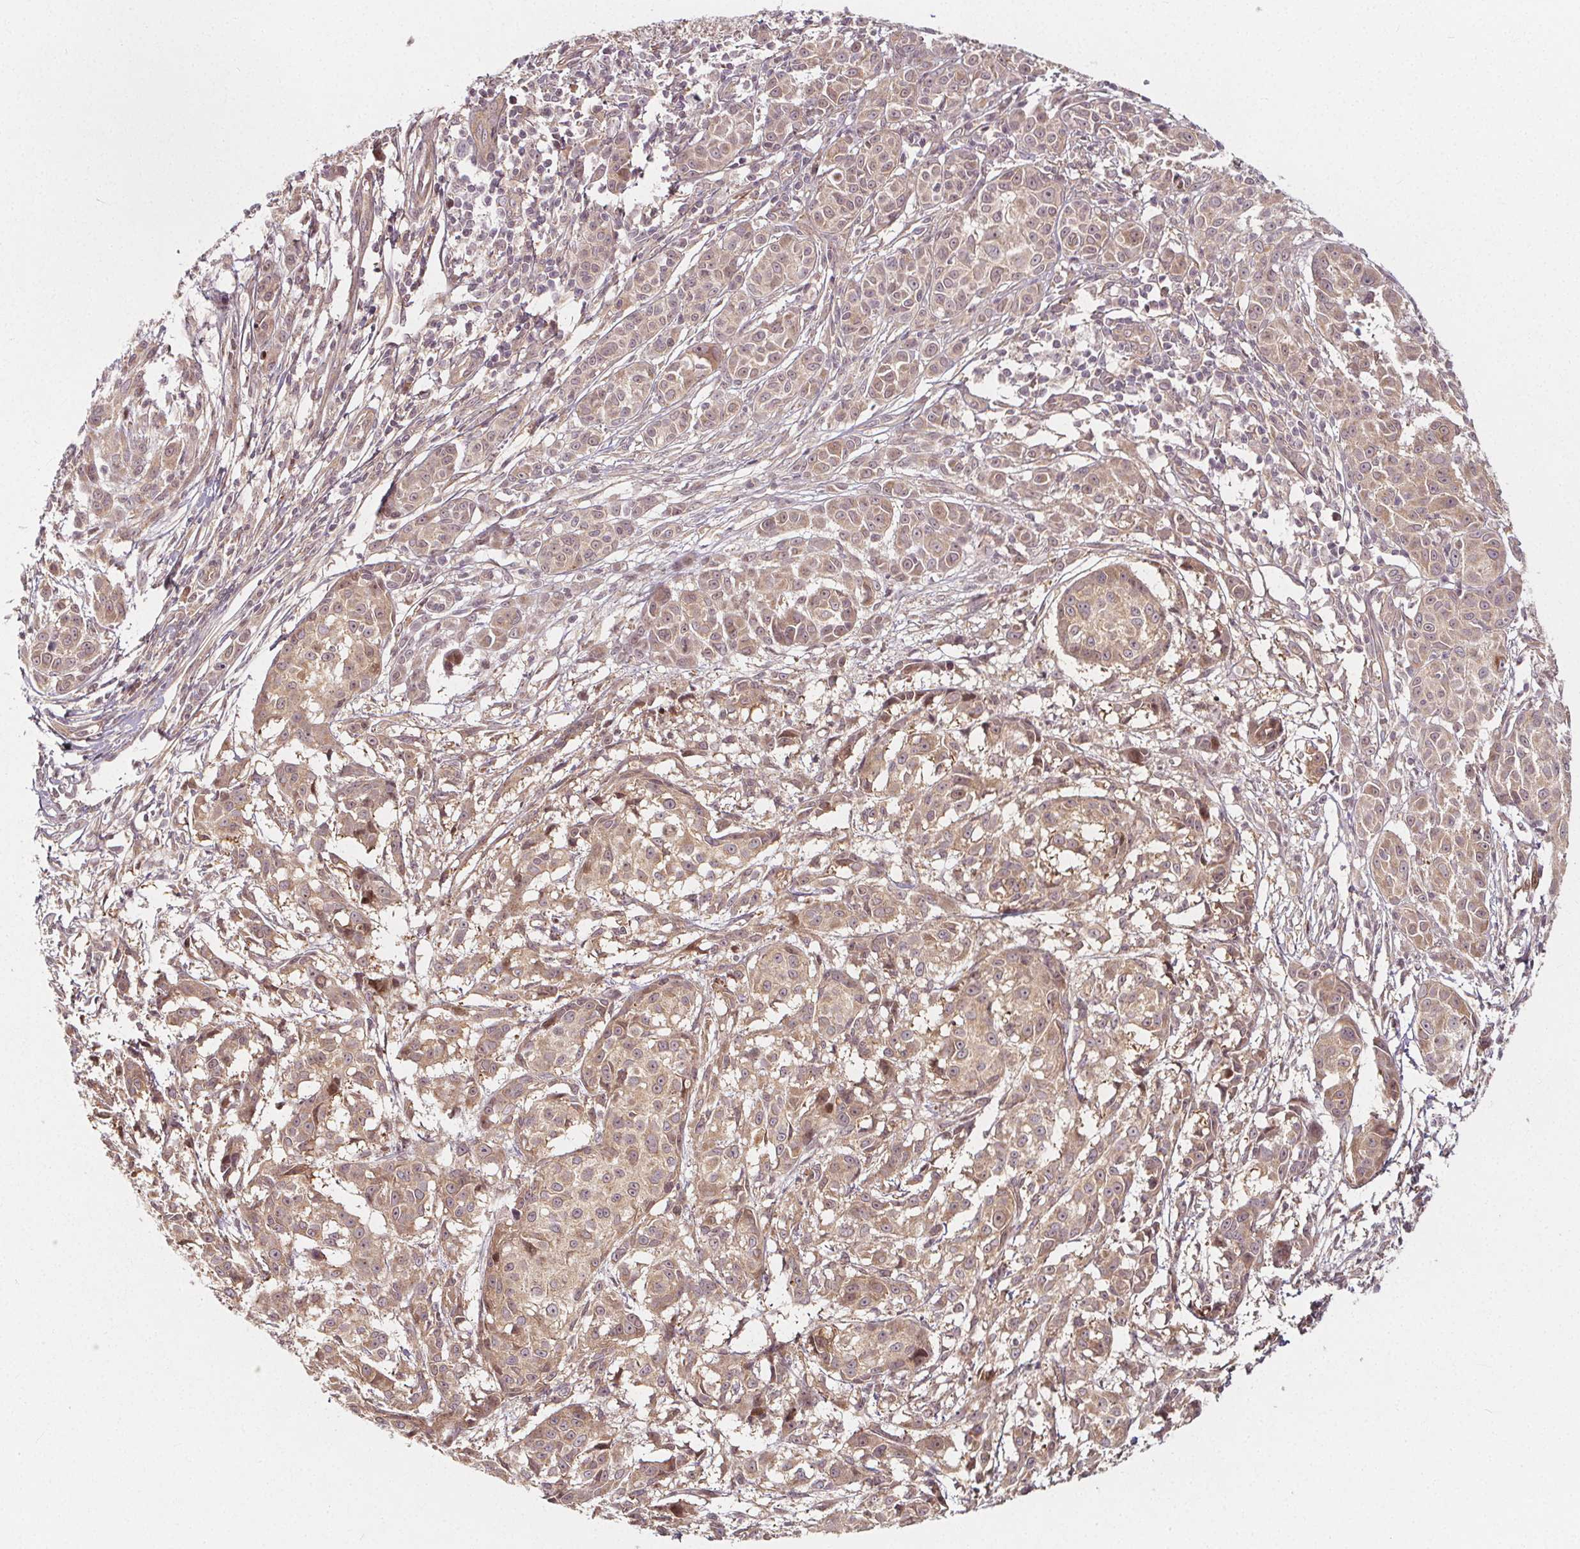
{"staining": {"intensity": "weak", "quantity": ">75%", "location": "cytoplasmic/membranous,nuclear"}, "tissue": "melanoma", "cell_type": "Tumor cells", "image_type": "cancer", "snomed": [{"axis": "morphology", "description": "Malignant melanoma, NOS"}, {"axis": "topography", "description": "Skin"}], "caption": "Protein staining shows weak cytoplasmic/membranous and nuclear staining in about >75% of tumor cells in melanoma. Nuclei are stained in blue.", "gene": "AKT1S1", "patient": {"sex": "male", "age": 48}}